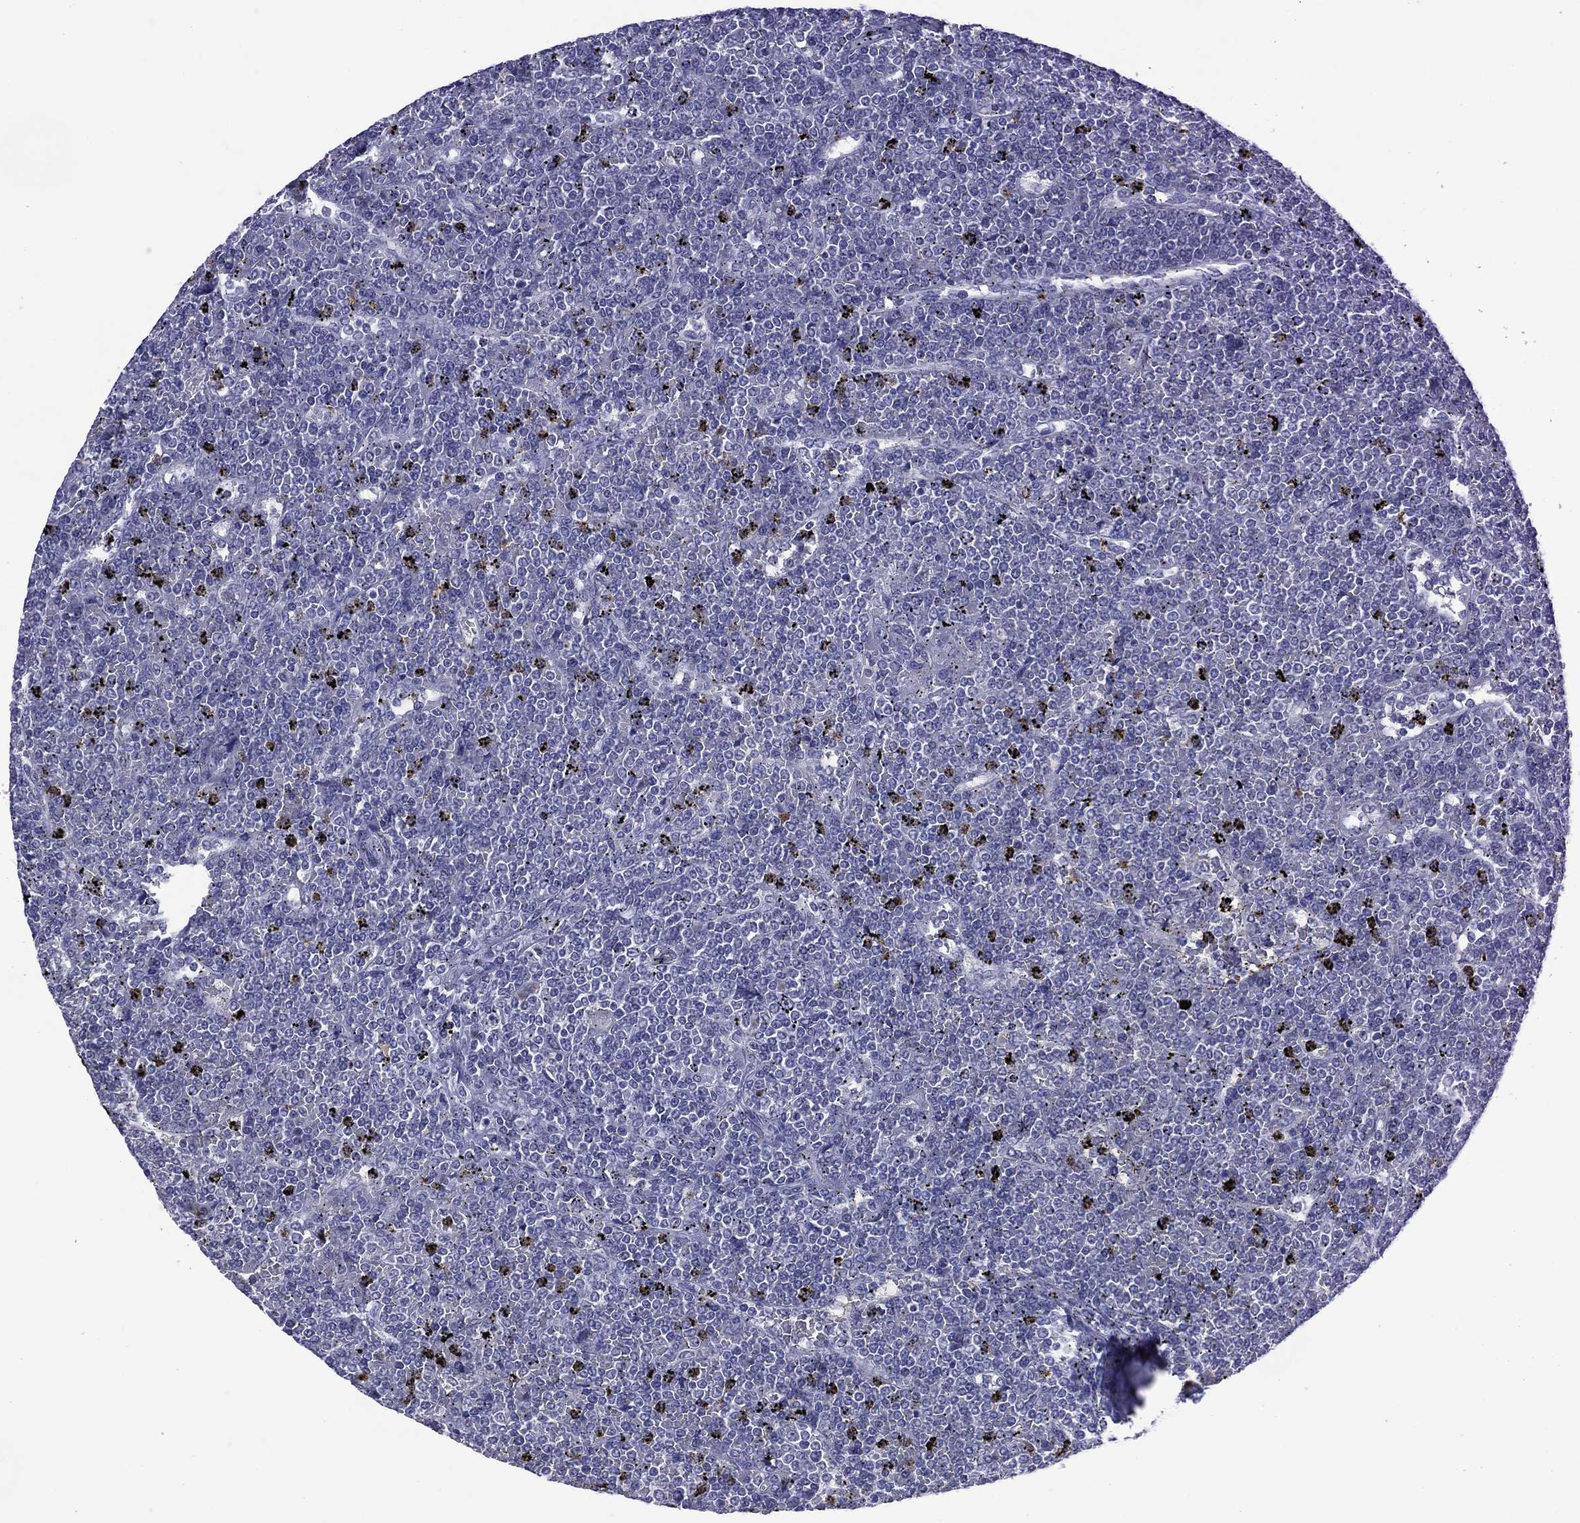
{"staining": {"intensity": "negative", "quantity": "none", "location": "none"}, "tissue": "lymphoma", "cell_type": "Tumor cells", "image_type": "cancer", "snomed": [{"axis": "morphology", "description": "Malignant lymphoma, non-Hodgkin's type, Low grade"}, {"axis": "topography", "description": "Spleen"}], "caption": "Immunohistochemistry (IHC) micrograph of lymphoma stained for a protein (brown), which reveals no positivity in tumor cells. The staining was performed using DAB (3,3'-diaminobenzidine) to visualize the protein expression in brown, while the nuclei were stained in blue with hematoxylin (Magnification: 20x).", "gene": "ASB10", "patient": {"sex": "female", "age": 19}}